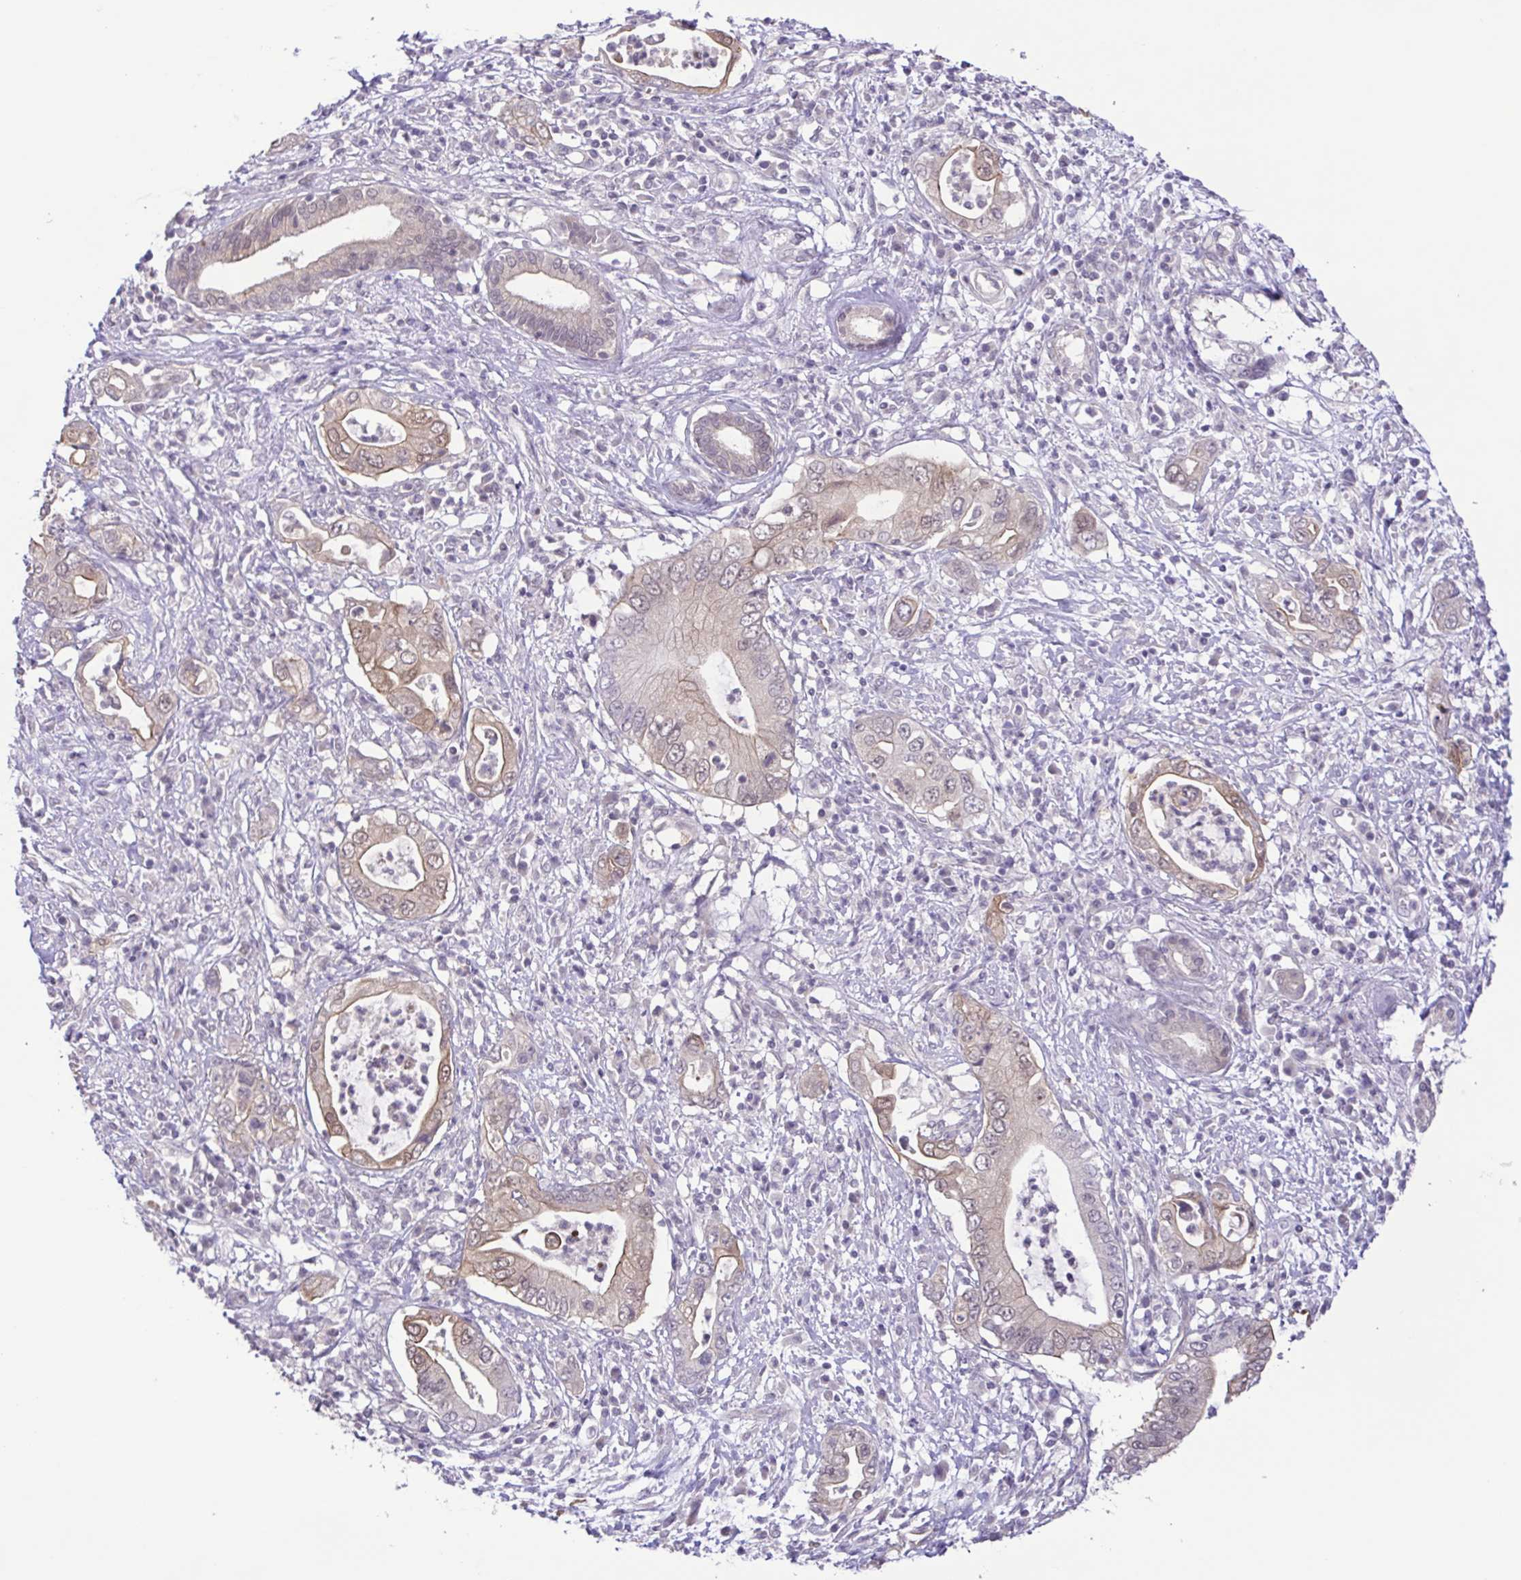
{"staining": {"intensity": "weak", "quantity": "<25%", "location": "cytoplasmic/membranous,nuclear"}, "tissue": "pancreatic cancer", "cell_type": "Tumor cells", "image_type": "cancer", "snomed": [{"axis": "morphology", "description": "Adenocarcinoma, NOS"}, {"axis": "topography", "description": "Pancreas"}], "caption": "This is a photomicrograph of immunohistochemistry staining of pancreatic adenocarcinoma, which shows no expression in tumor cells. (Stains: DAB immunohistochemistry (IHC) with hematoxylin counter stain, Microscopy: brightfield microscopy at high magnification).", "gene": "IL1RN", "patient": {"sex": "female", "age": 72}}